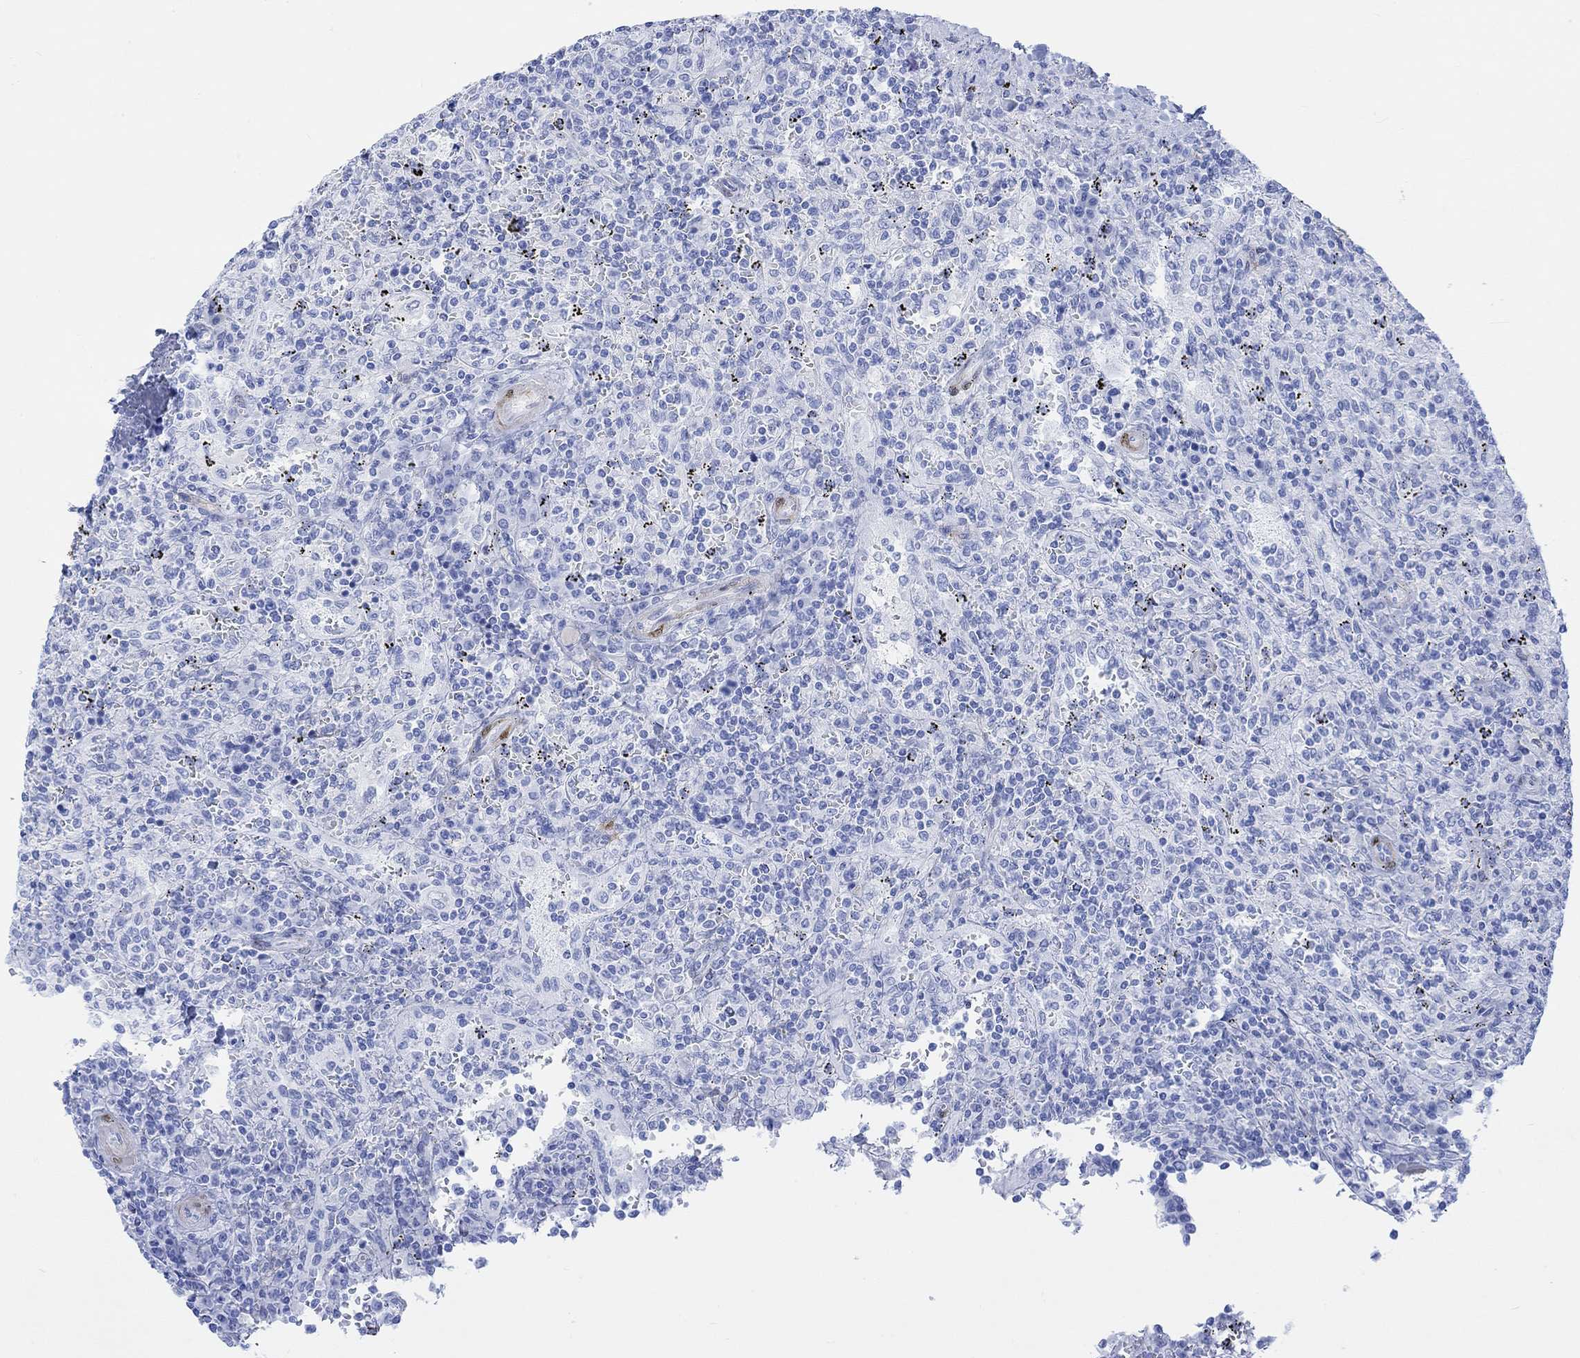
{"staining": {"intensity": "negative", "quantity": "none", "location": "none"}, "tissue": "lymphoma", "cell_type": "Tumor cells", "image_type": "cancer", "snomed": [{"axis": "morphology", "description": "Malignant lymphoma, non-Hodgkin's type, Low grade"}, {"axis": "topography", "description": "Spleen"}], "caption": "Tumor cells show no significant protein positivity in malignant lymphoma, non-Hodgkin's type (low-grade).", "gene": "TPPP3", "patient": {"sex": "male", "age": 62}}